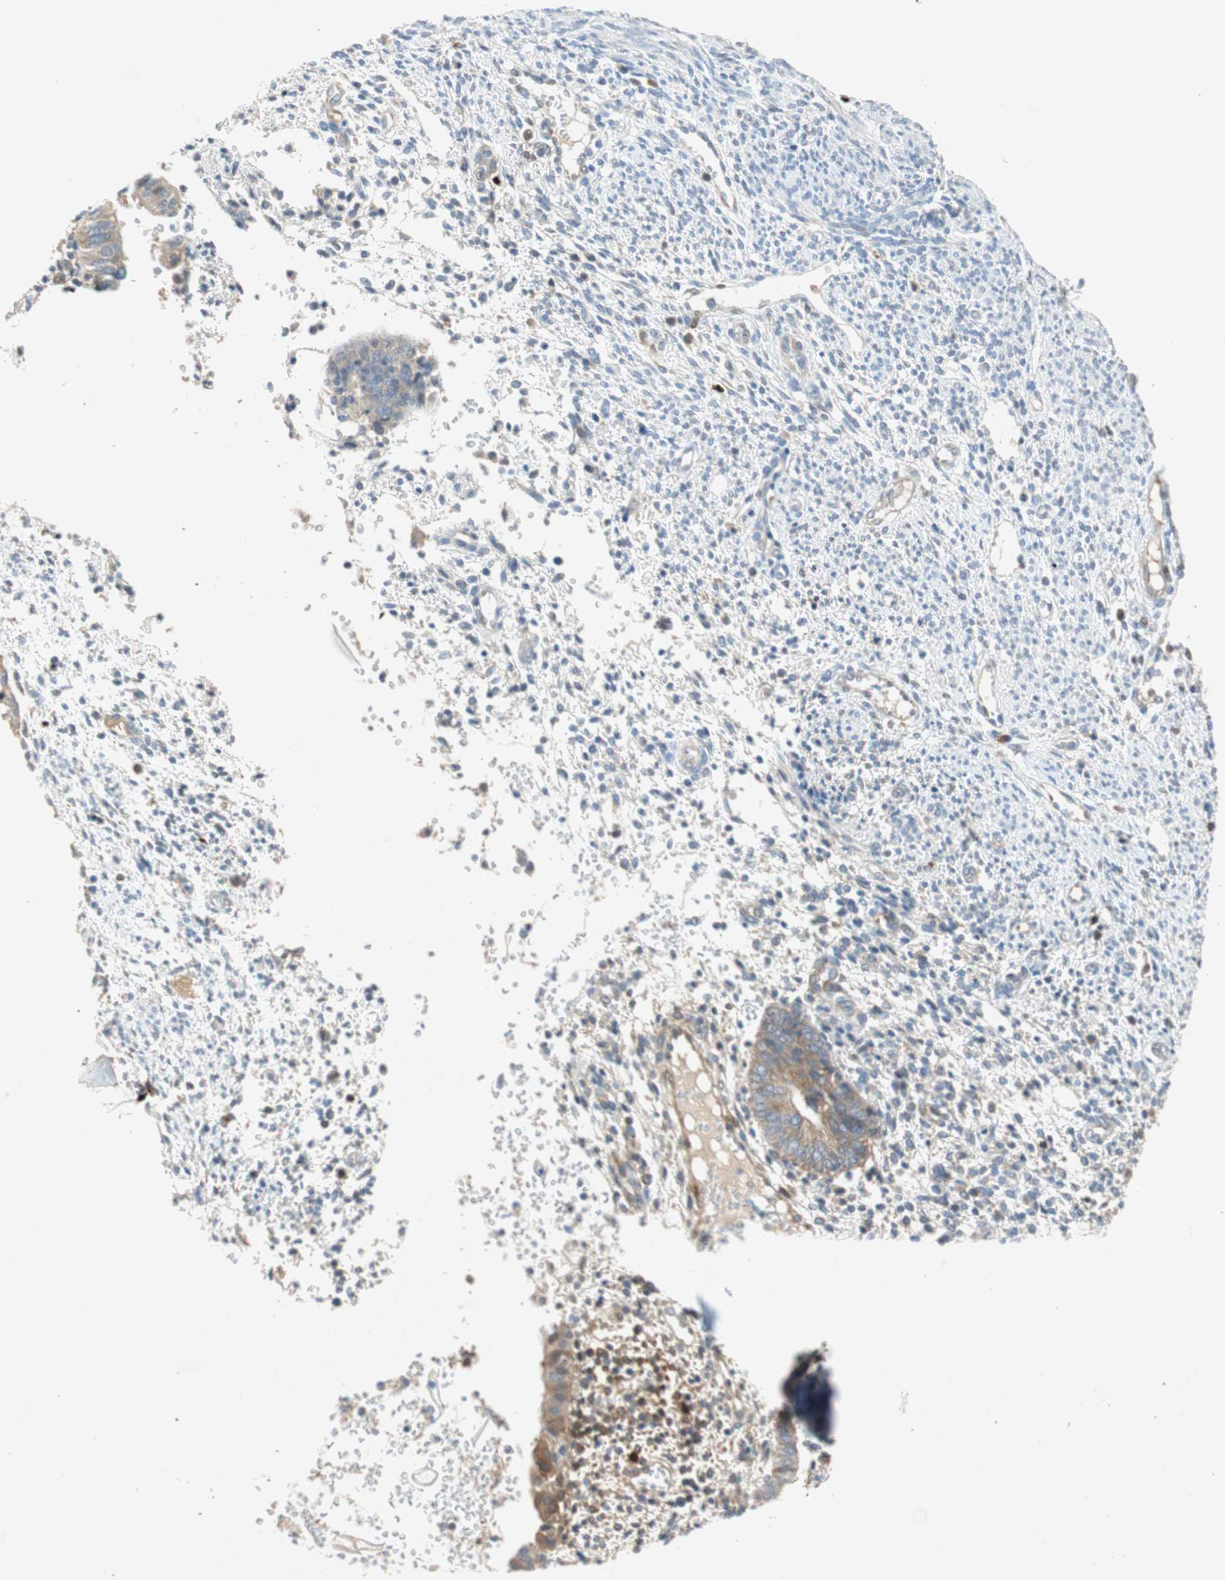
{"staining": {"intensity": "negative", "quantity": "none", "location": "none"}, "tissue": "endometrium", "cell_type": "Cells in endometrial stroma", "image_type": "normal", "snomed": [{"axis": "morphology", "description": "Normal tissue, NOS"}, {"axis": "topography", "description": "Endometrium"}], "caption": "A histopathology image of endometrium stained for a protein reveals no brown staining in cells in endometrial stroma. (Brightfield microscopy of DAB (3,3'-diaminobenzidine) immunohistochemistry at high magnification).", "gene": "RELB", "patient": {"sex": "female", "age": 35}}